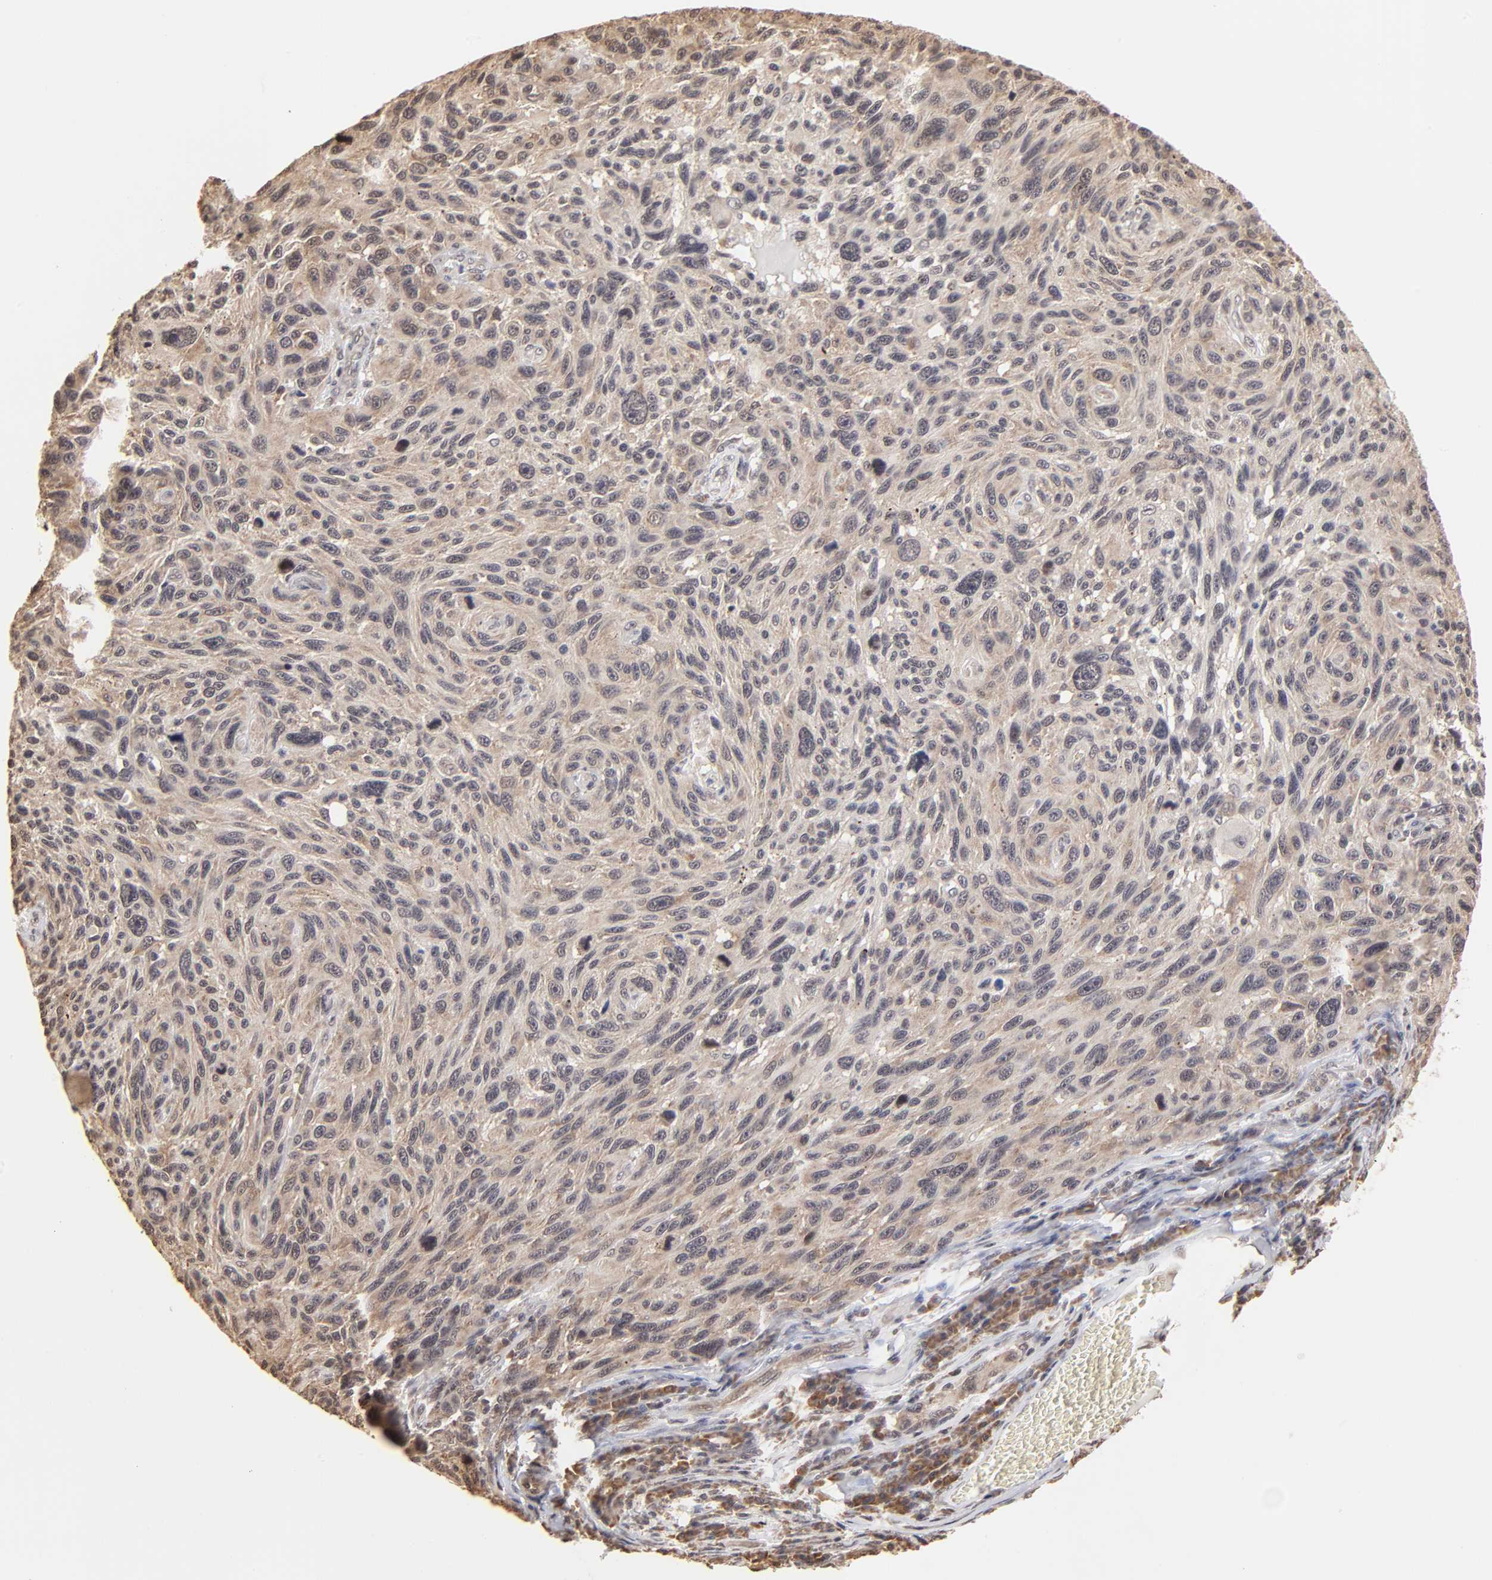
{"staining": {"intensity": "weak", "quantity": "<25%", "location": "cytoplasmic/membranous,nuclear"}, "tissue": "melanoma", "cell_type": "Tumor cells", "image_type": "cancer", "snomed": [{"axis": "morphology", "description": "Malignant melanoma, NOS"}, {"axis": "topography", "description": "Skin"}], "caption": "An IHC image of melanoma is shown. There is no staining in tumor cells of melanoma.", "gene": "BRPF1", "patient": {"sex": "male", "age": 53}}